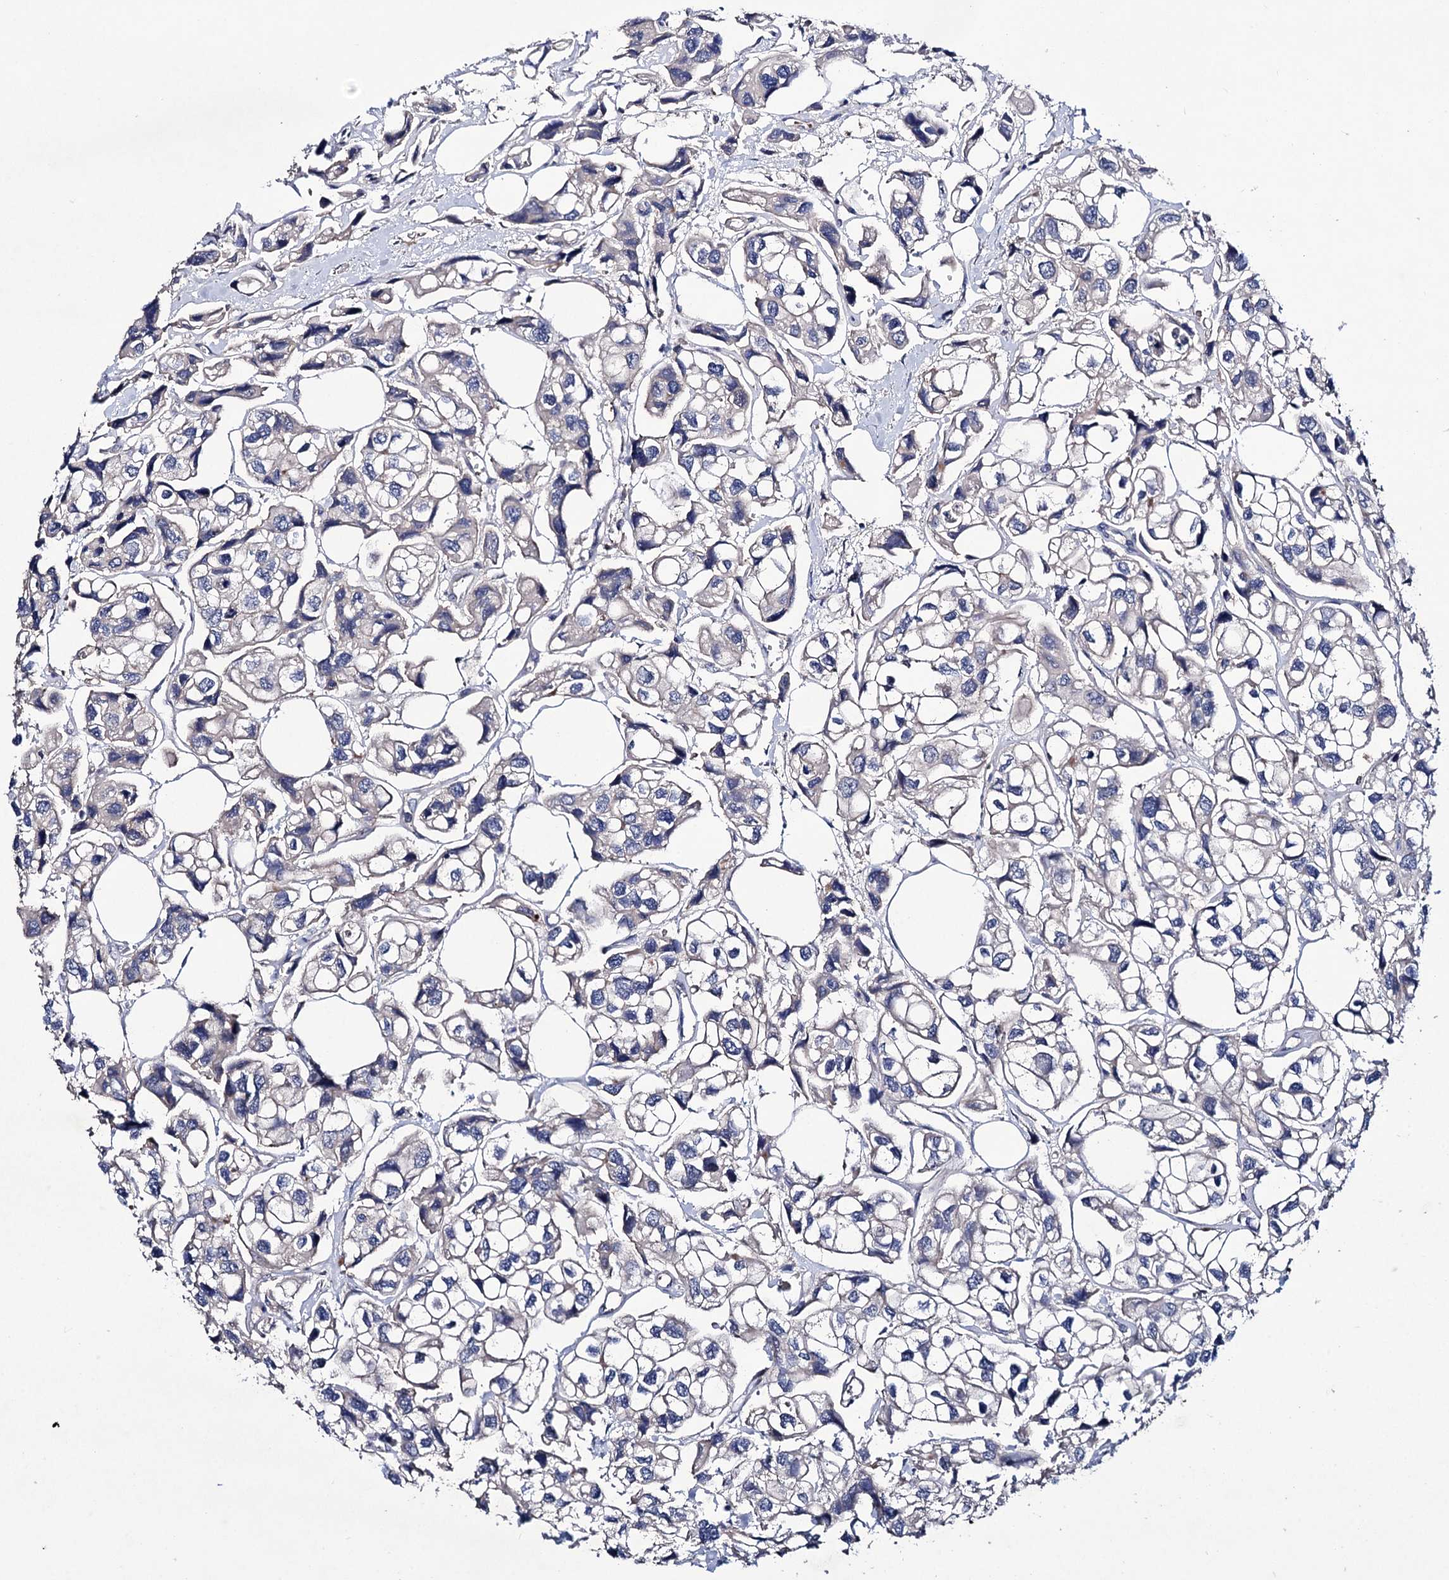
{"staining": {"intensity": "negative", "quantity": "none", "location": "none"}, "tissue": "urothelial cancer", "cell_type": "Tumor cells", "image_type": "cancer", "snomed": [{"axis": "morphology", "description": "Urothelial carcinoma, High grade"}, {"axis": "topography", "description": "Urinary bladder"}], "caption": "High power microscopy photomicrograph of an IHC image of urothelial carcinoma (high-grade), revealing no significant positivity in tumor cells.", "gene": "PPP1R32", "patient": {"sex": "male", "age": 67}}